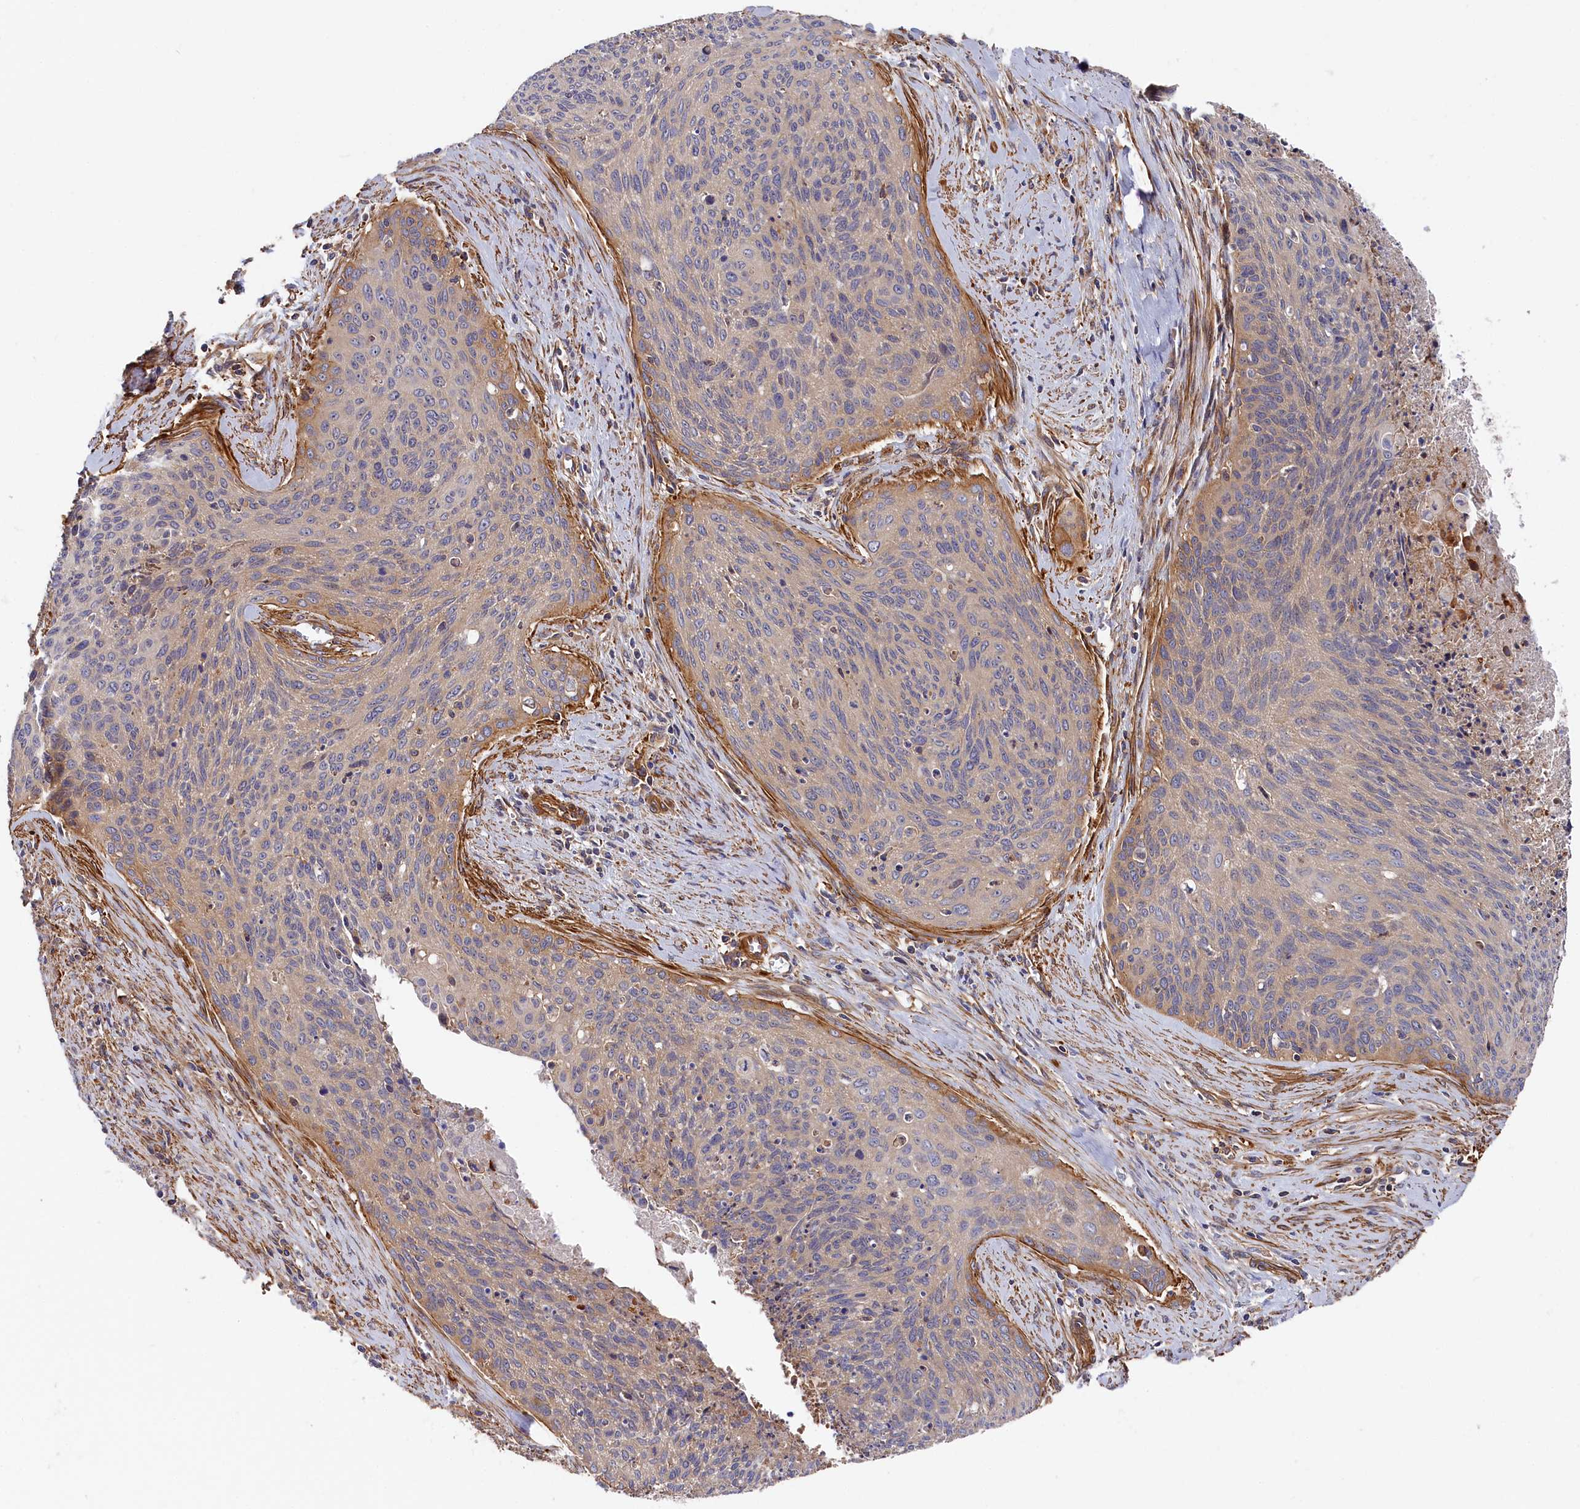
{"staining": {"intensity": "weak", "quantity": "<25%", "location": "cytoplasmic/membranous"}, "tissue": "cervical cancer", "cell_type": "Tumor cells", "image_type": "cancer", "snomed": [{"axis": "morphology", "description": "Squamous cell carcinoma, NOS"}, {"axis": "topography", "description": "Cervix"}], "caption": "Squamous cell carcinoma (cervical) stained for a protein using immunohistochemistry reveals no staining tumor cells.", "gene": "LDHD", "patient": {"sex": "female", "age": 55}}